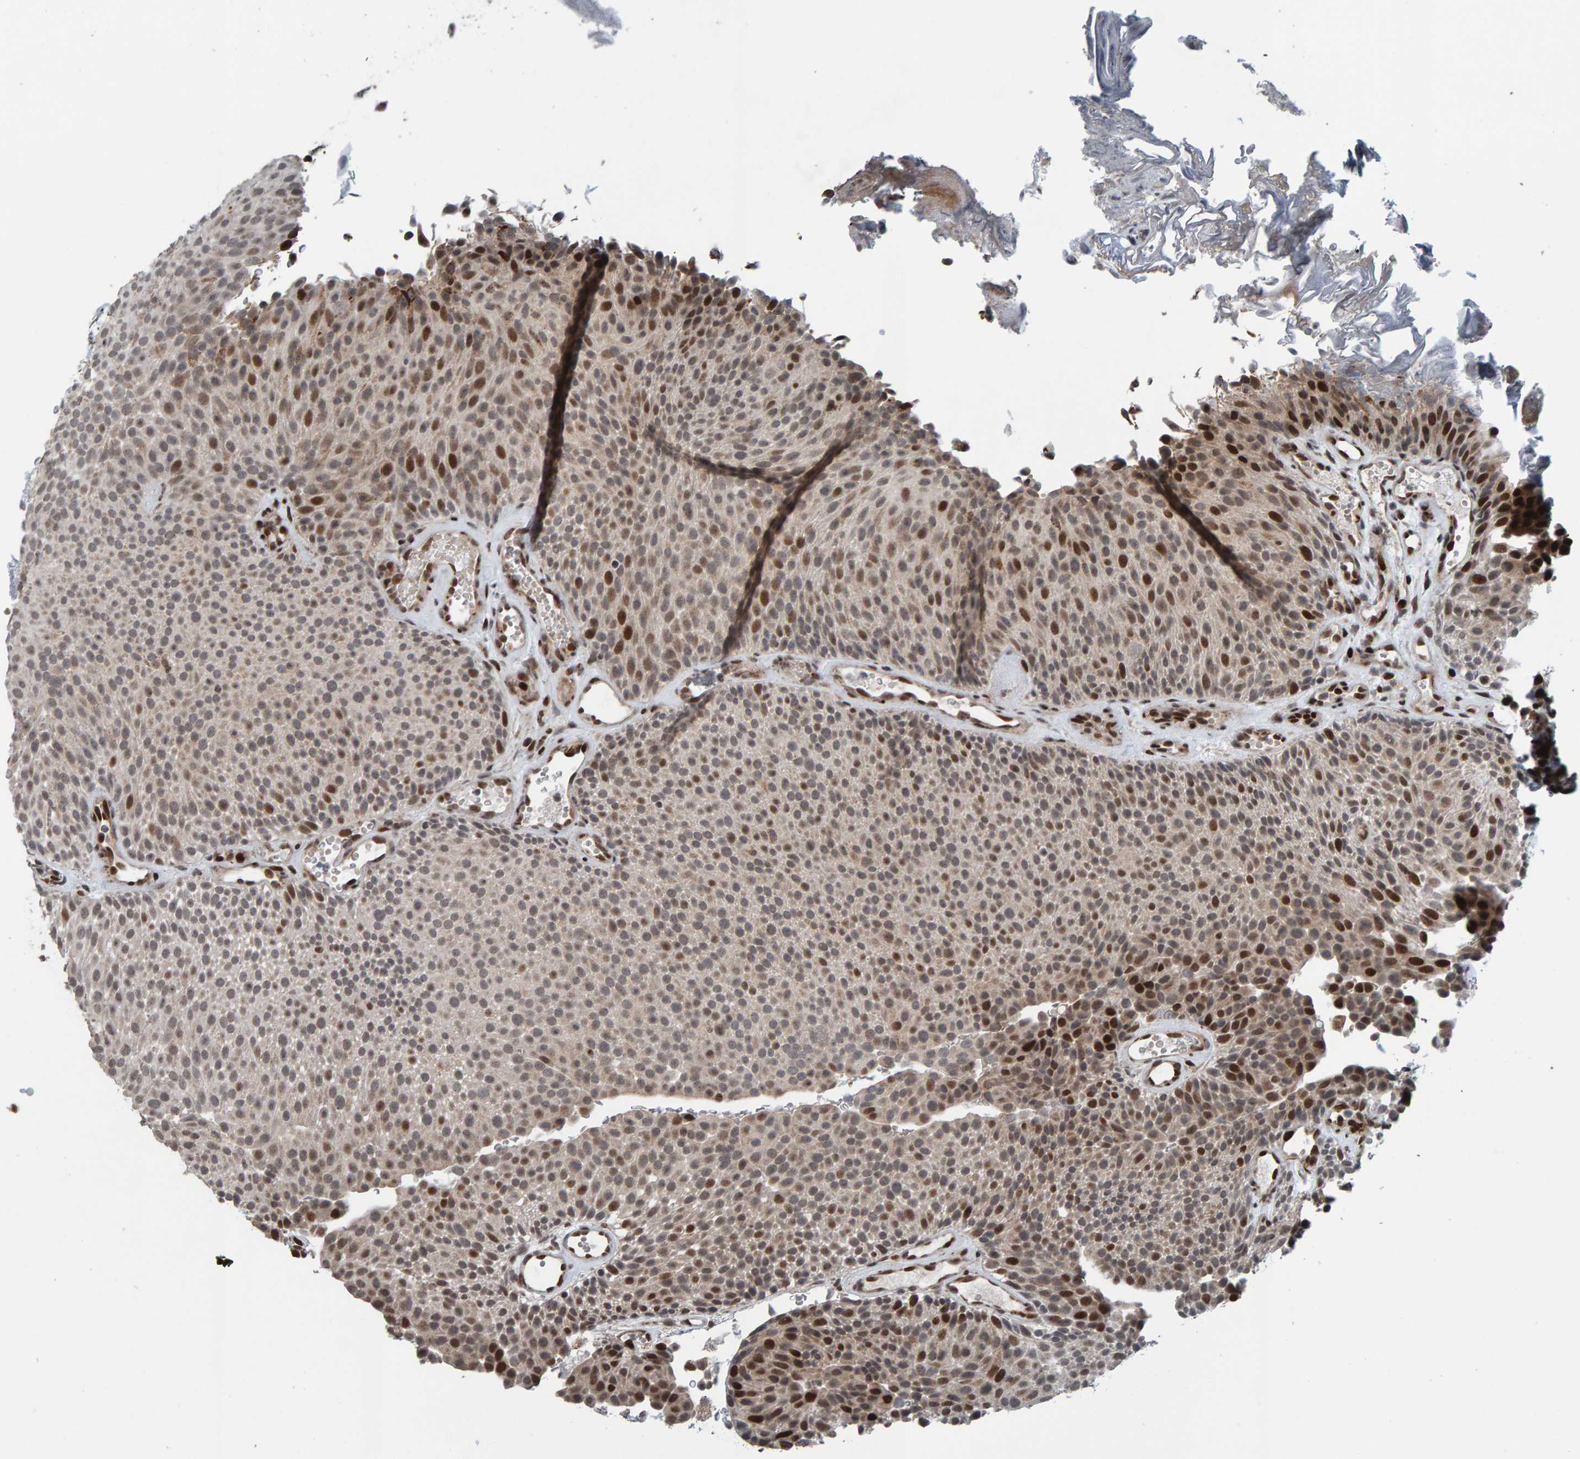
{"staining": {"intensity": "moderate", "quantity": "25%-75%", "location": "nuclear"}, "tissue": "urothelial cancer", "cell_type": "Tumor cells", "image_type": "cancer", "snomed": [{"axis": "morphology", "description": "Urothelial carcinoma, Low grade"}, {"axis": "topography", "description": "Urinary bladder"}], "caption": "A high-resolution histopathology image shows immunohistochemistry staining of urothelial carcinoma (low-grade), which displays moderate nuclear positivity in approximately 25%-75% of tumor cells. (DAB (3,3'-diaminobenzidine) = brown stain, brightfield microscopy at high magnification).", "gene": "ZNF366", "patient": {"sex": "male", "age": 78}}